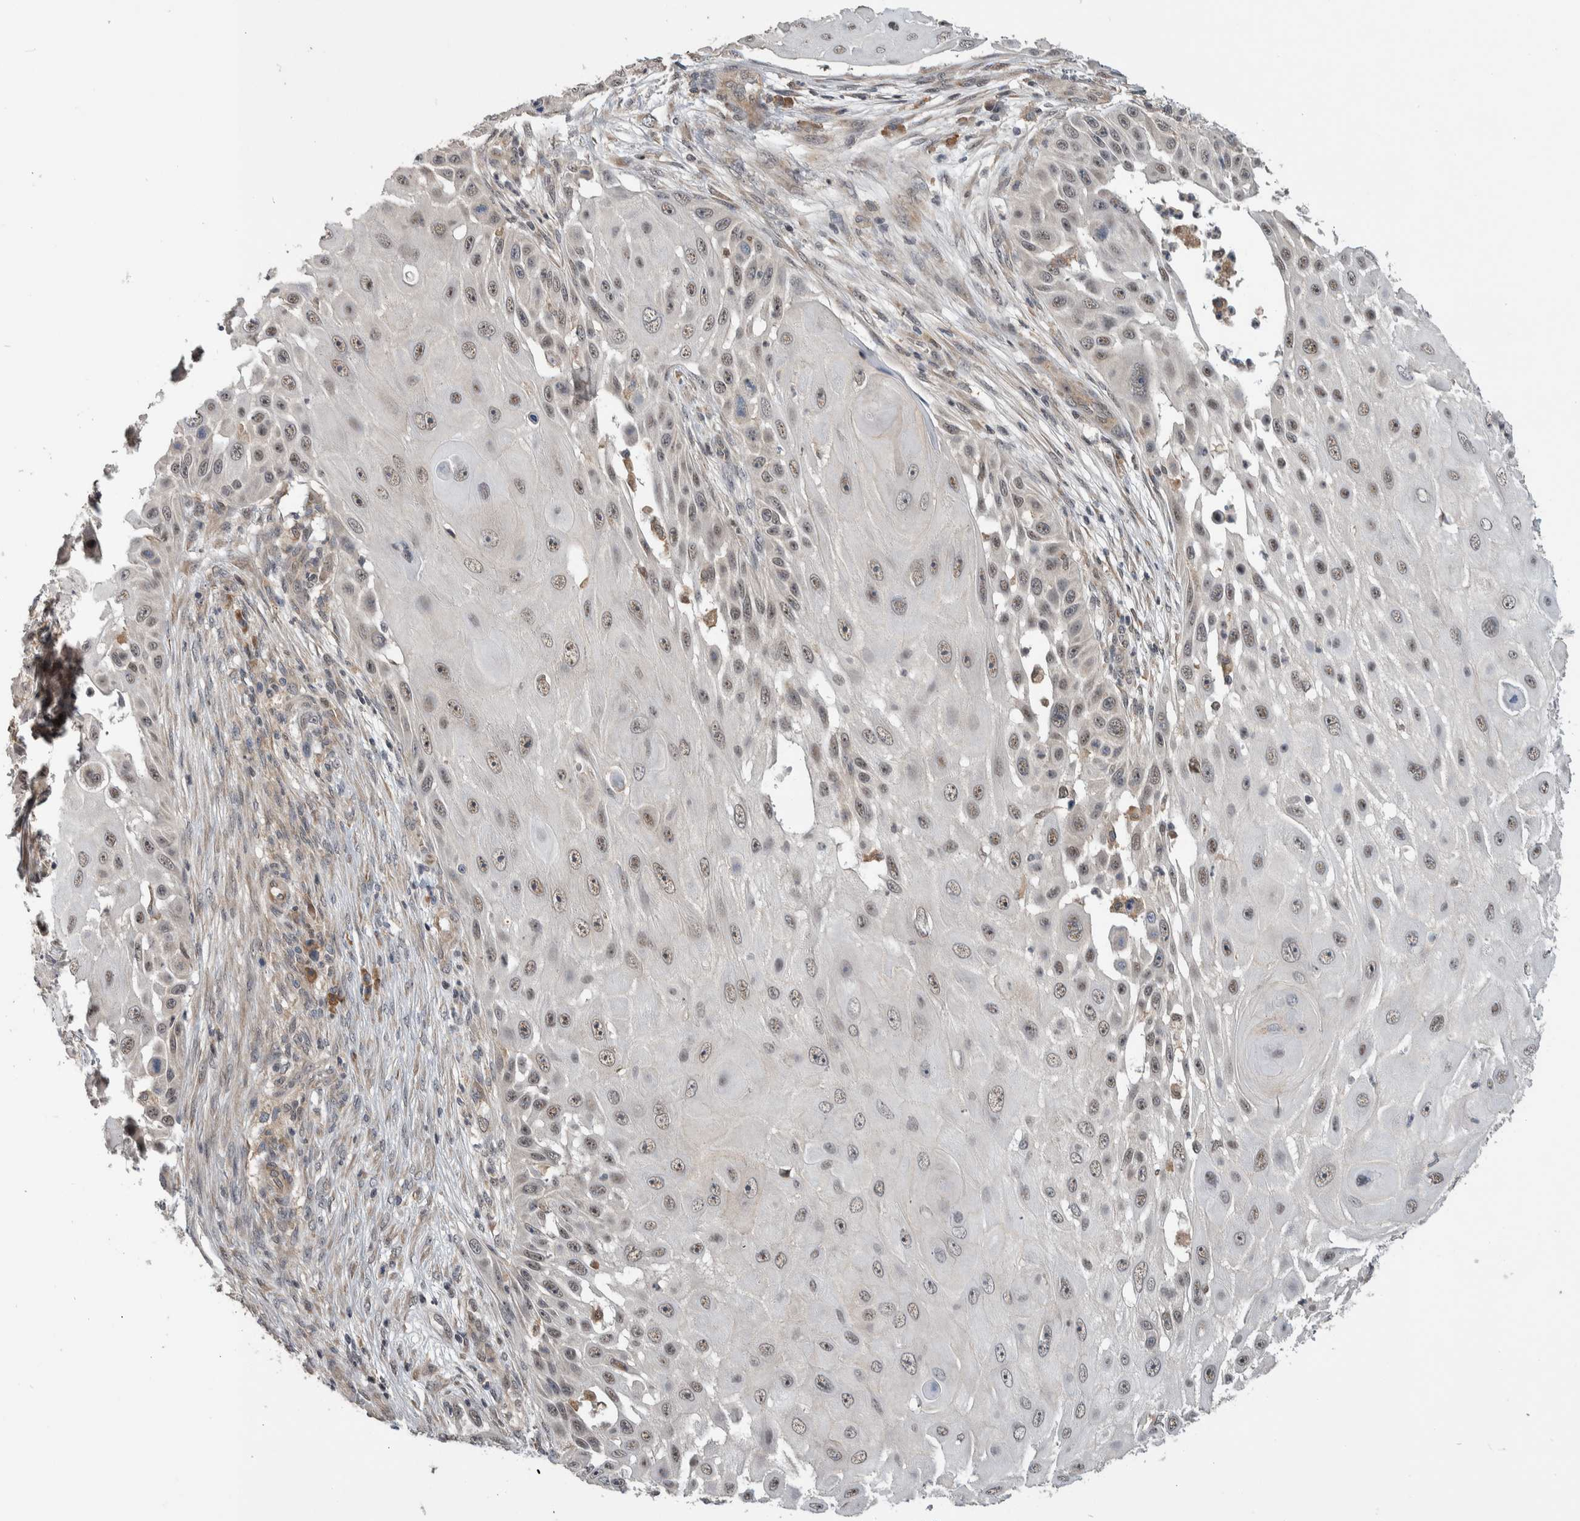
{"staining": {"intensity": "weak", "quantity": ">75%", "location": "nuclear"}, "tissue": "skin cancer", "cell_type": "Tumor cells", "image_type": "cancer", "snomed": [{"axis": "morphology", "description": "Squamous cell carcinoma, NOS"}, {"axis": "topography", "description": "Skin"}], "caption": "This is a micrograph of immunohistochemistry staining of skin cancer, which shows weak expression in the nuclear of tumor cells.", "gene": "PRDM4", "patient": {"sex": "female", "age": 44}}